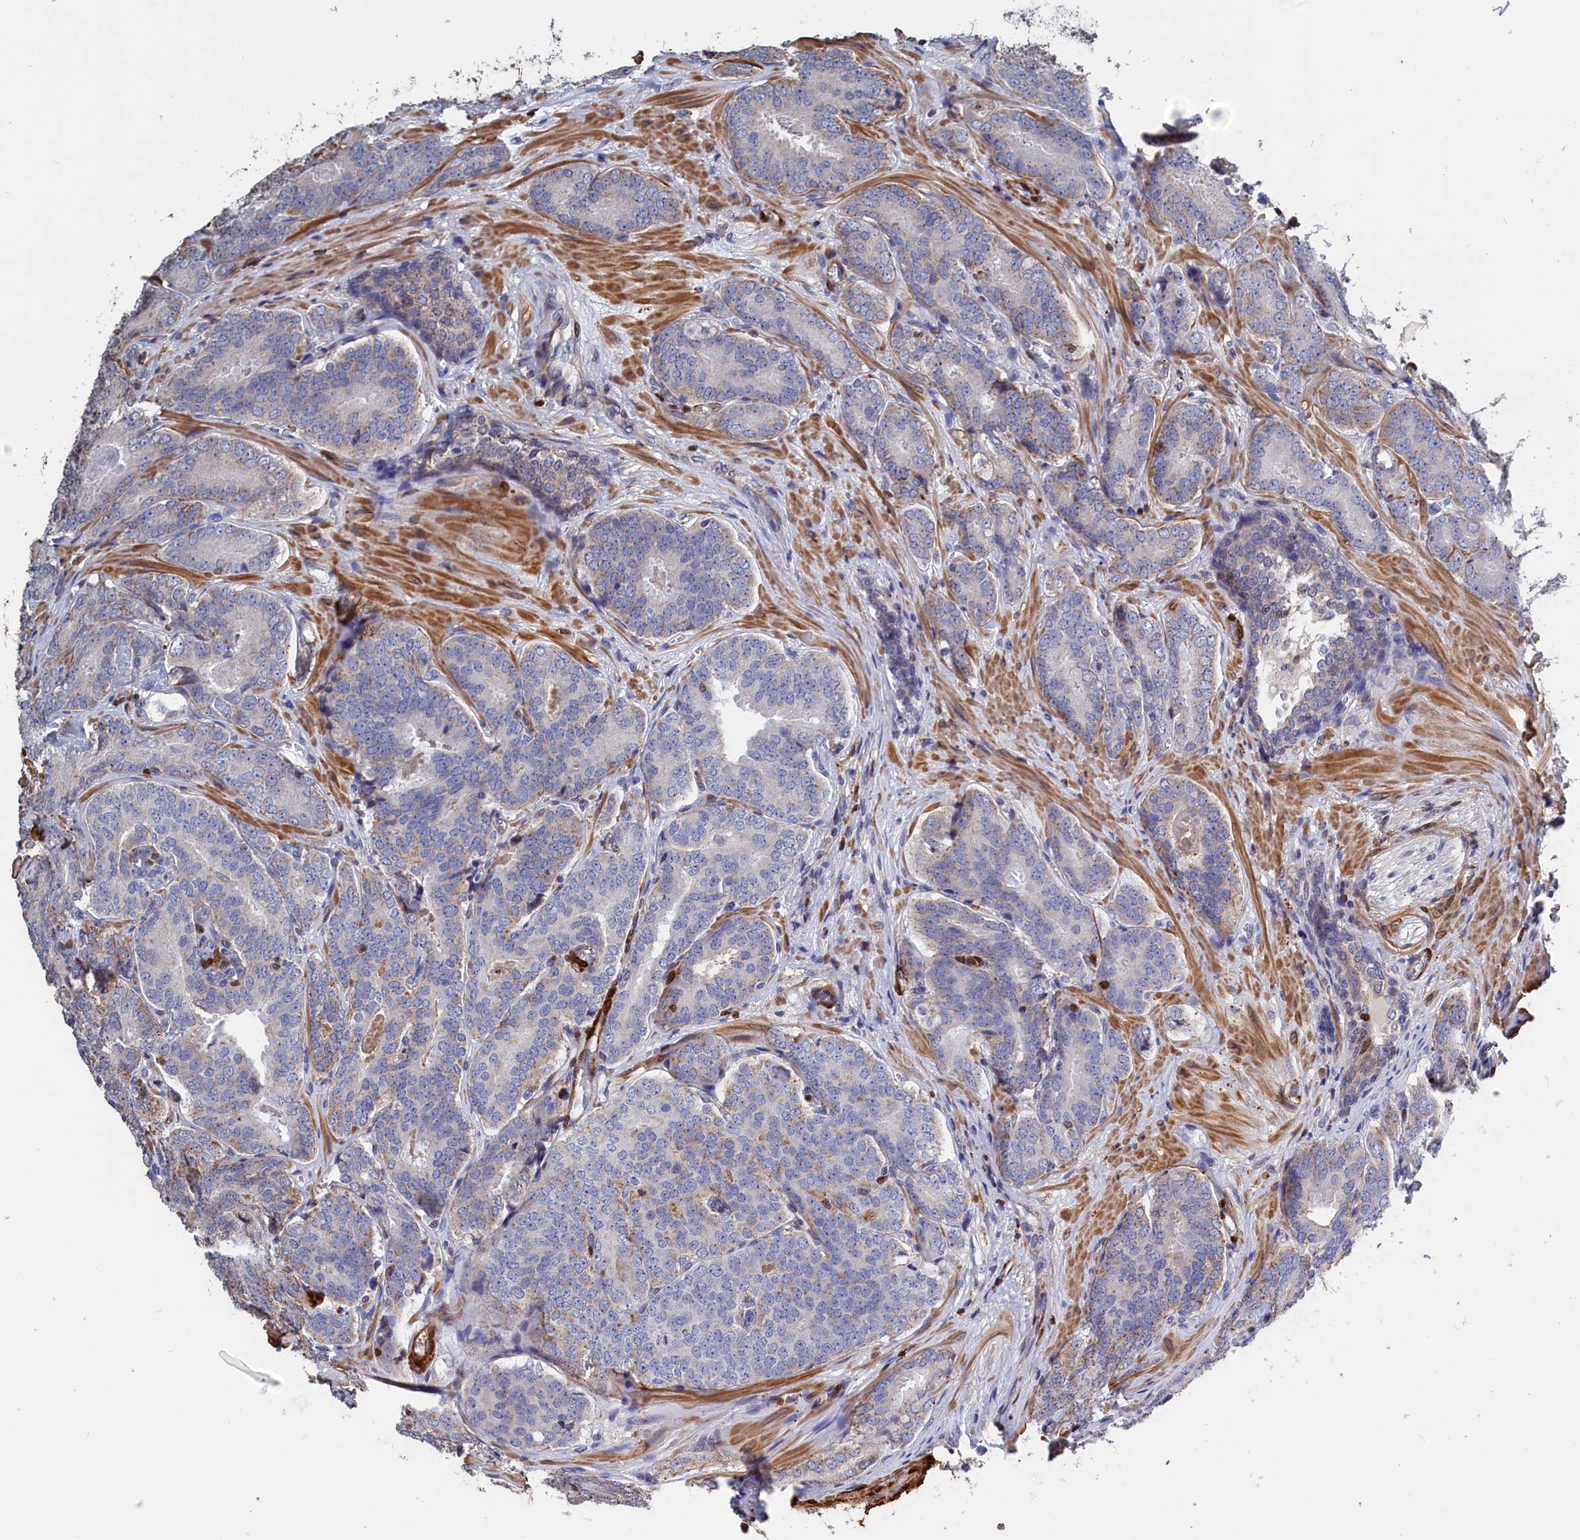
{"staining": {"intensity": "moderate", "quantity": "<25%", "location": "cytoplasmic/membranous"}, "tissue": "prostate cancer", "cell_type": "Tumor cells", "image_type": "cancer", "snomed": [{"axis": "morphology", "description": "Adenocarcinoma, High grade"}, {"axis": "topography", "description": "Prostate"}], "caption": "Prostate cancer (high-grade adenocarcinoma) stained for a protein (brown) demonstrates moderate cytoplasmic/membranous positive expression in about <25% of tumor cells.", "gene": "CRIP1", "patient": {"sex": "male", "age": 63}}